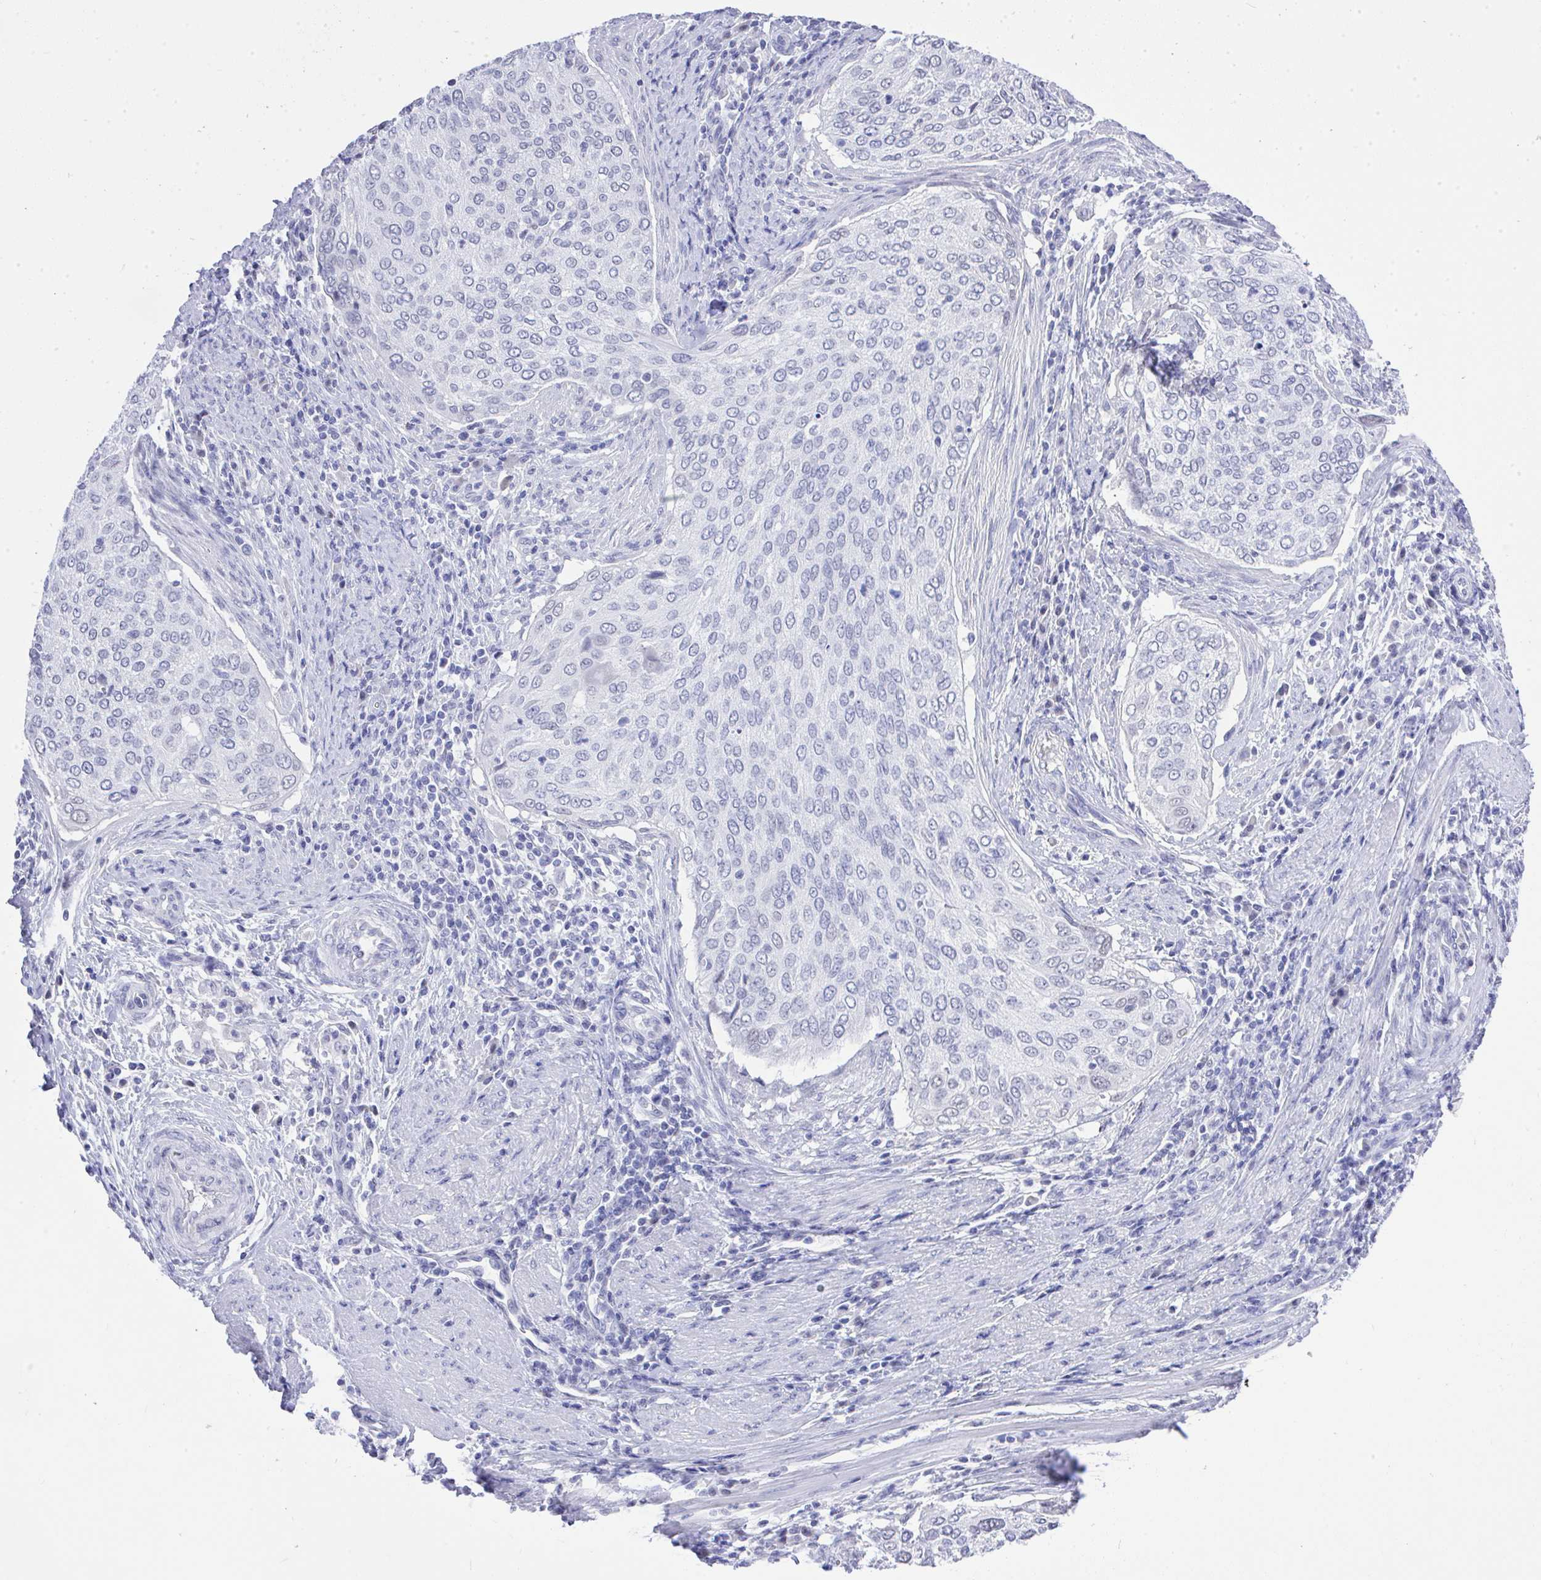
{"staining": {"intensity": "negative", "quantity": "none", "location": "none"}, "tissue": "cervical cancer", "cell_type": "Tumor cells", "image_type": "cancer", "snomed": [{"axis": "morphology", "description": "Squamous cell carcinoma, NOS"}, {"axis": "topography", "description": "Cervix"}], "caption": "Human cervical cancer stained for a protein using immunohistochemistry shows no staining in tumor cells.", "gene": "MS4A12", "patient": {"sex": "female", "age": 38}}